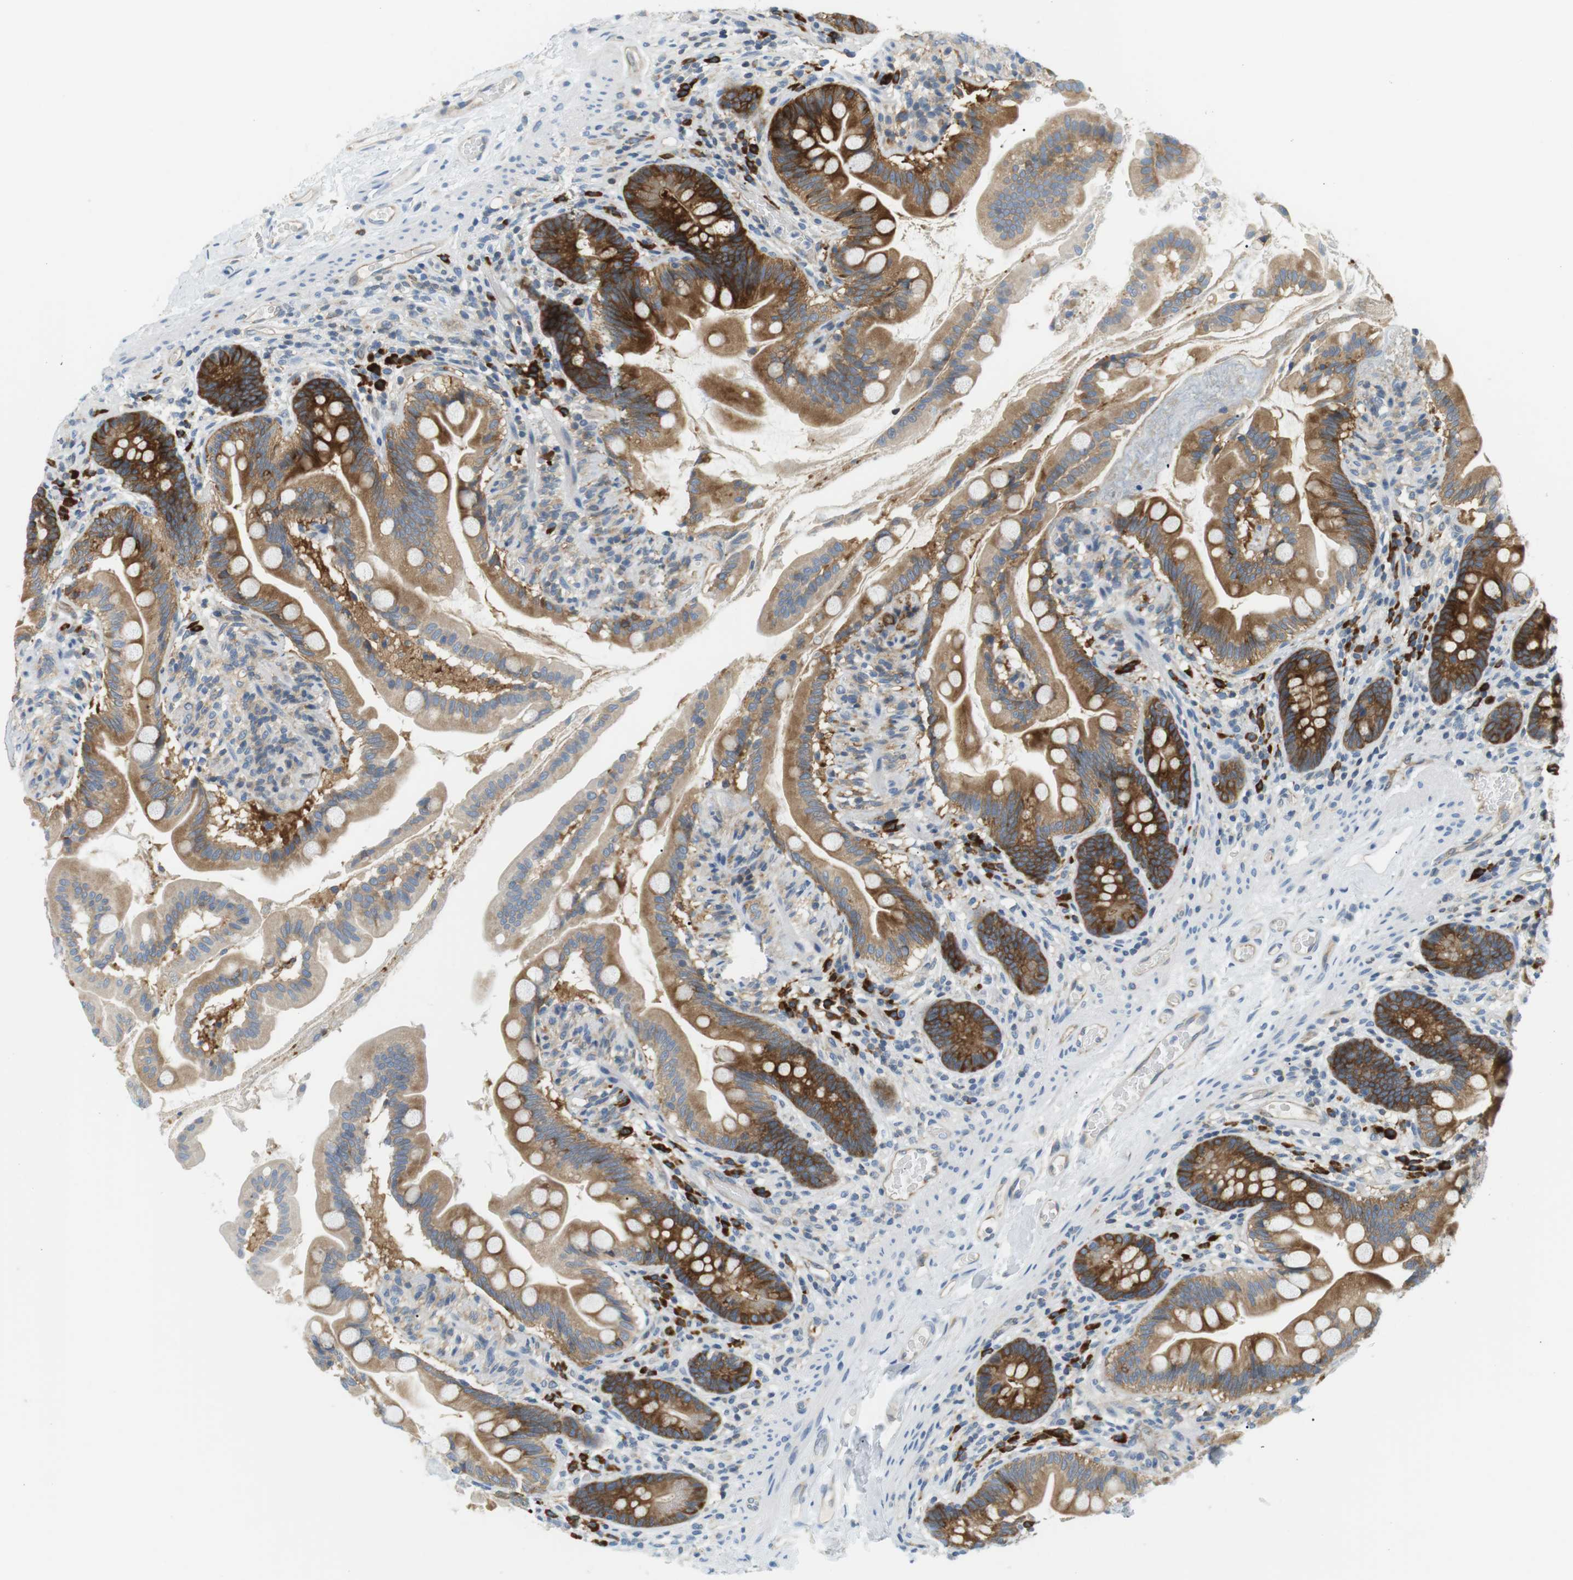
{"staining": {"intensity": "strong", "quantity": ">75%", "location": "cytoplasmic/membranous"}, "tissue": "small intestine", "cell_type": "Glandular cells", "image_type": "normal", "snomed": [{"axis": "morphology", "description": "Normal tissue, NOS"}, {"axis": "topography", "description": "Small intestine"}], "caption": "Immunohistochemical staining of benign human small intestine shows strong cytoplasmic/membranous protein positivity in about >75% of glandular cells. (brown staining indicates protein expression, while blue staining denotes nuclei).", "gene": "TMEM200A", "patient": {"sex": "female", "age": 56}}